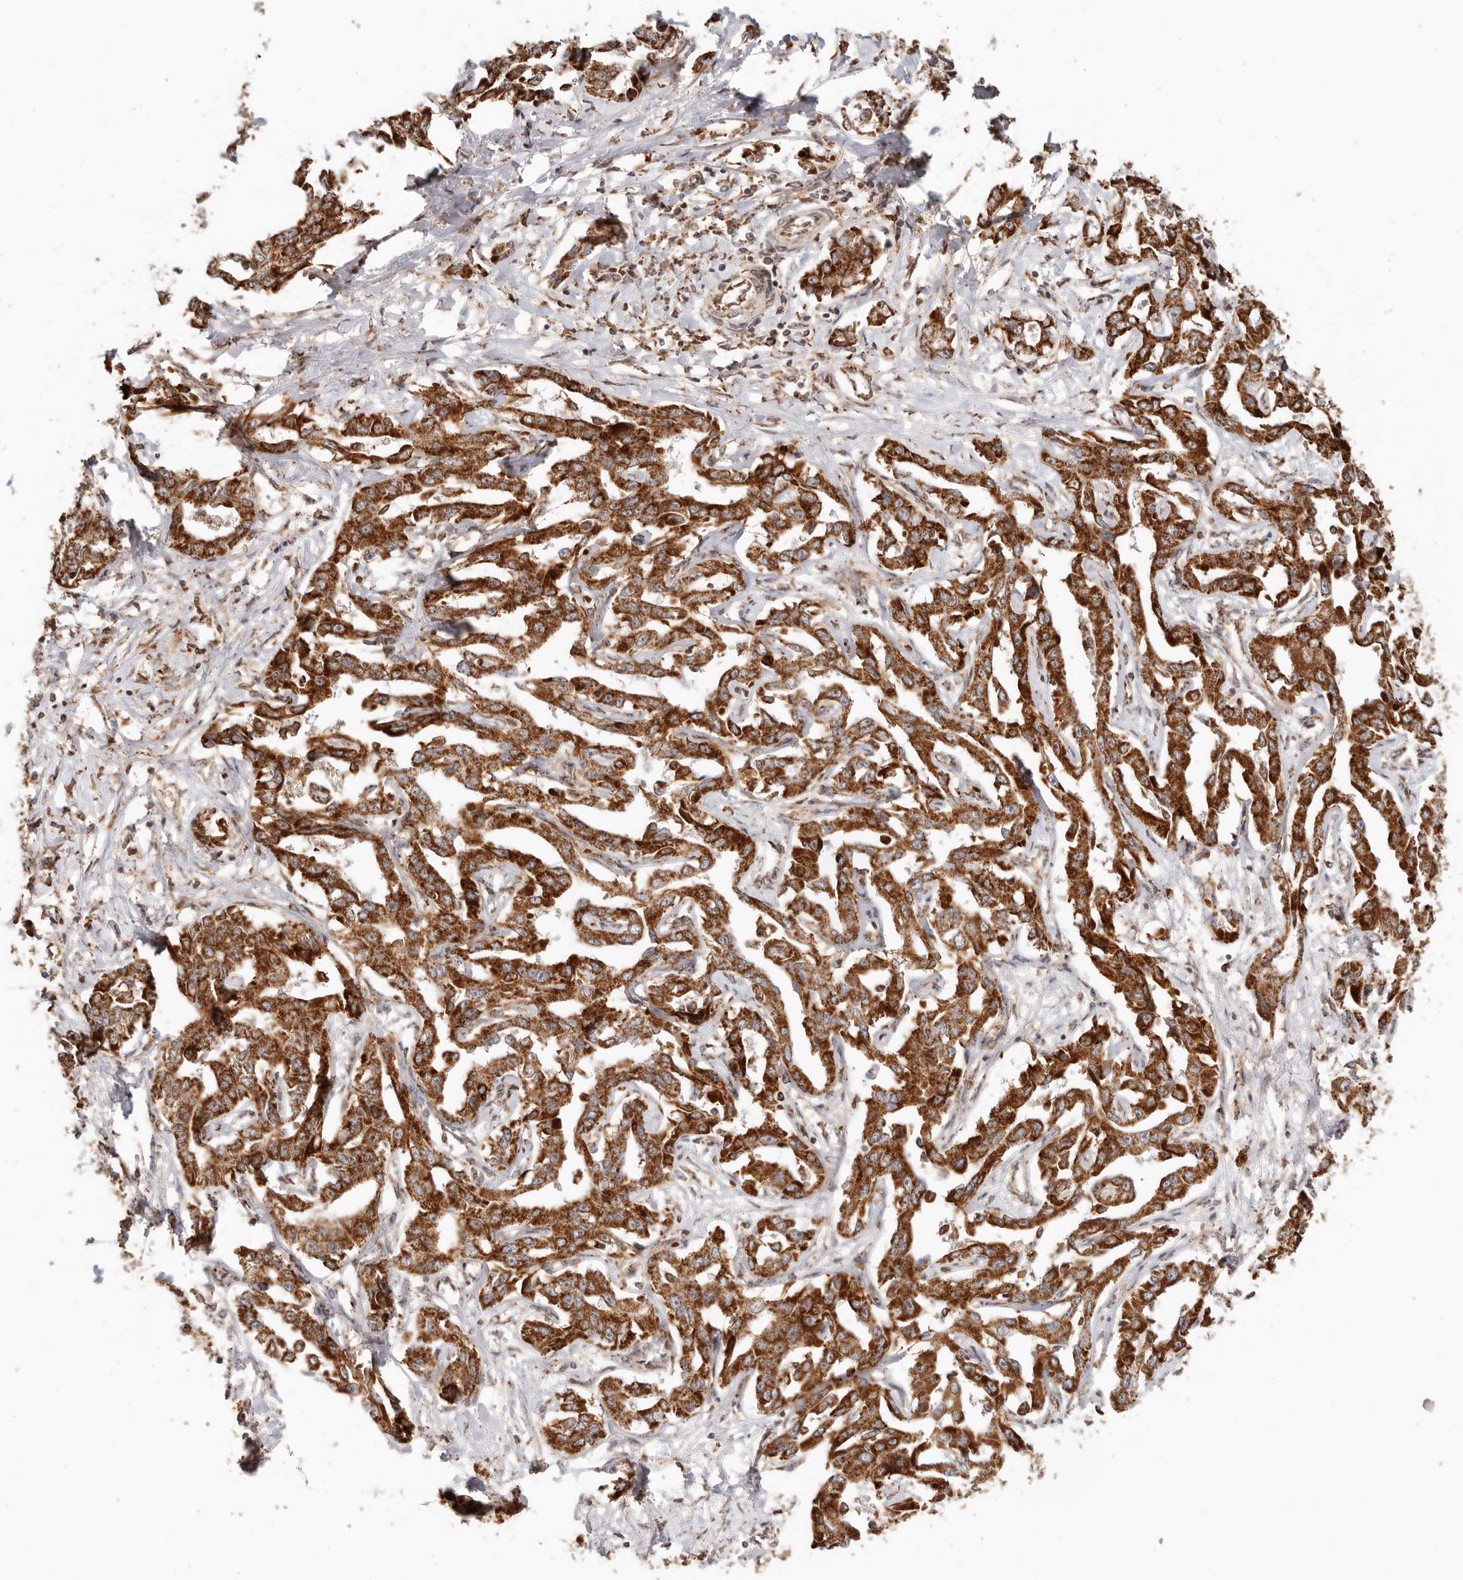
{"staining": {"intensity": "strong", "quantity": ">75%", "location": "cytoplasmic/membranous"}, "tissue": "liver cancer", "cell_type": "Tumor cells", "image_type": "cancer", "snomed": [{"axis": "morphology", "description": "Cholangiocarcinoma"}, {"axis": "topography", "description": "Liver"}], "caption": "Strong cytoplasmic/membranous staining is present in about >75% of tumor cells in cholangiocarcinoma (liver).", "gene": "NDUFB11", "patient": {"sex": "male", "age": 59}}